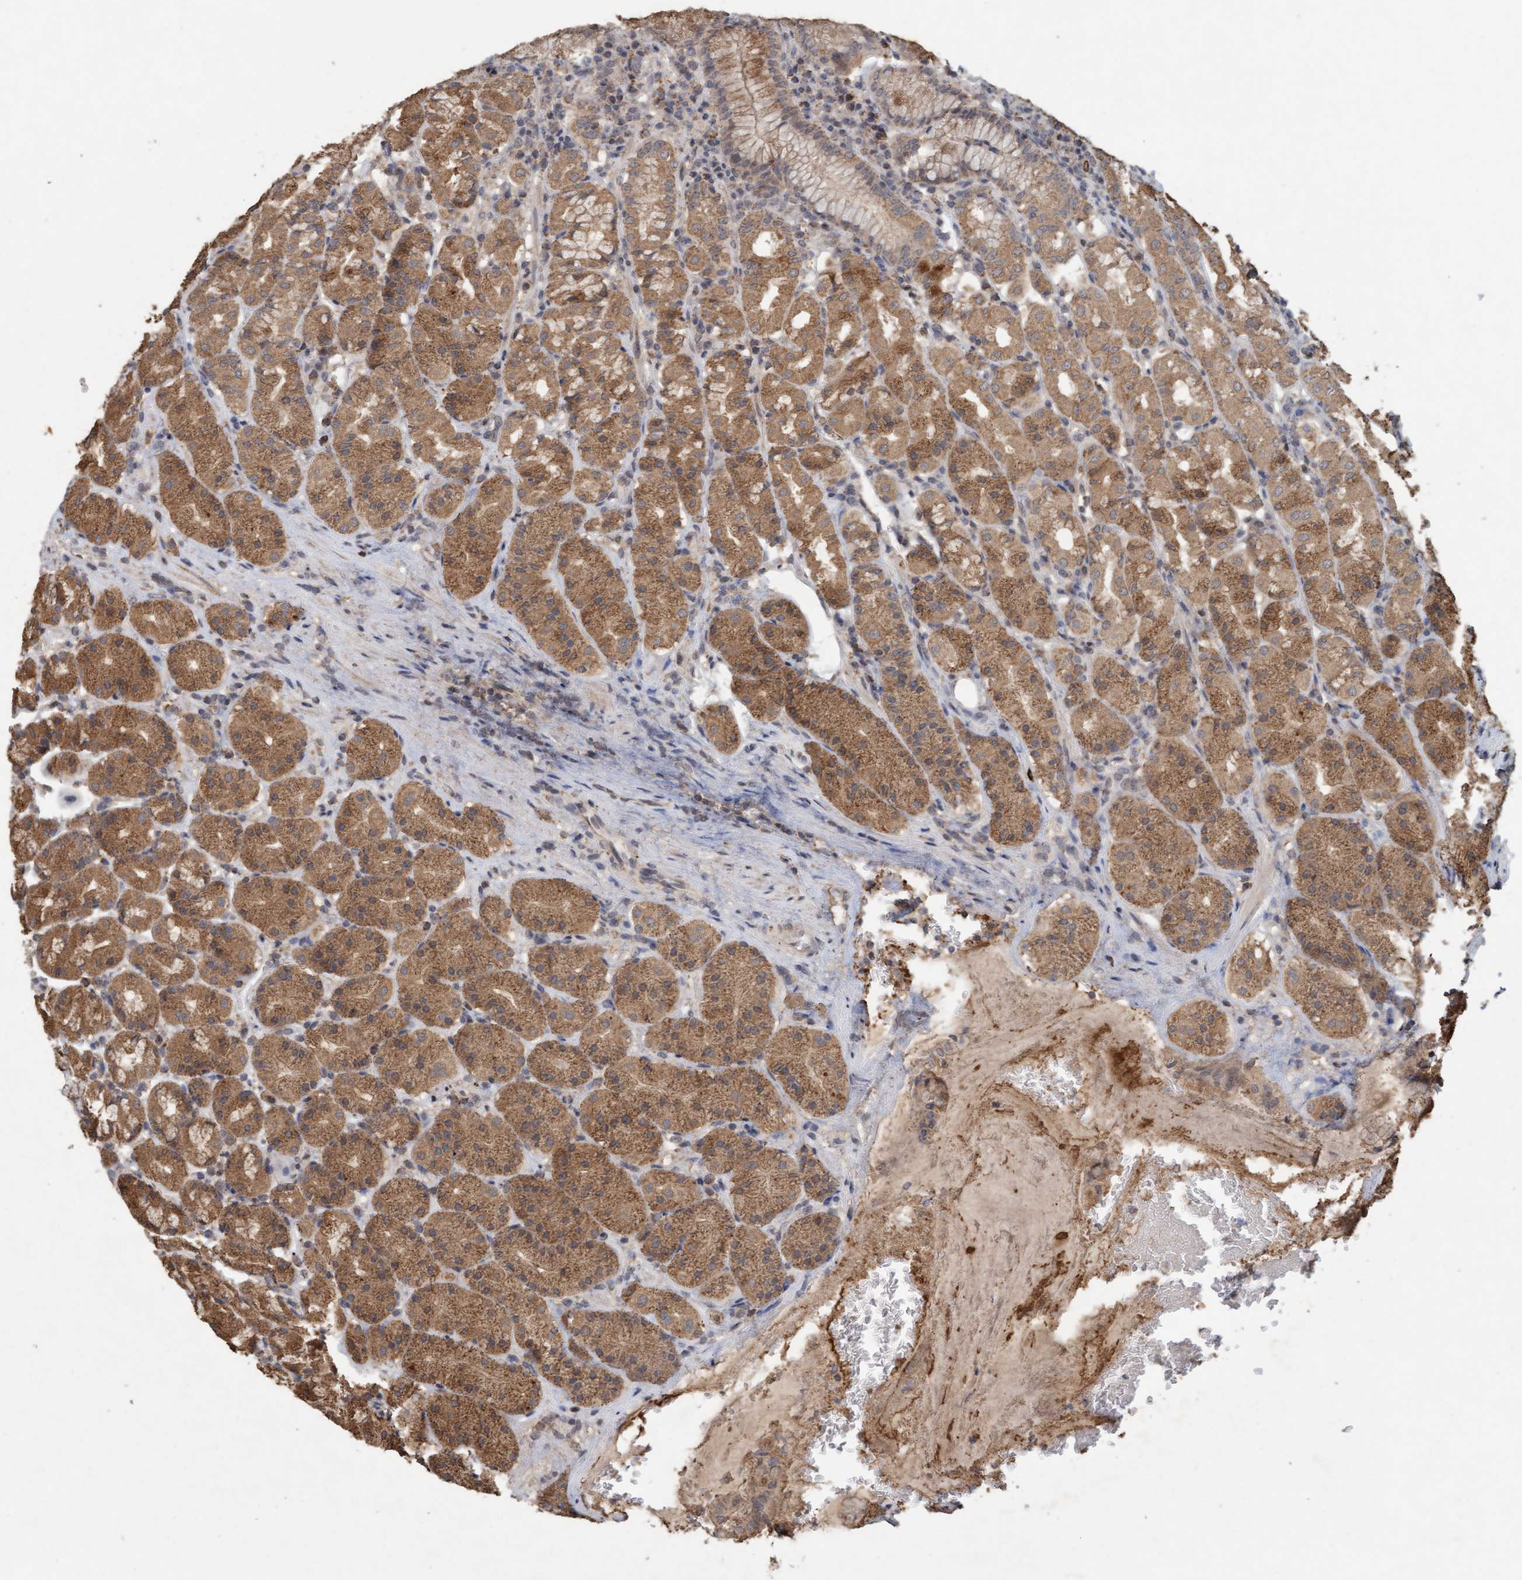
{"staining": {"intensity": "moderate", "quantity": ">75%", "location": "cytoplasmic/membranous"}, "tissue": "stomach", "cell_type": "Glandular cells", "image_type": "normal", "snomed": [{"axis": "morphology", "description": "Normal tissue, NOS"}, {"axis": "topography", "description": "Stomach"}, {"axis": "topography", "description": "Stomach, lower"}], "caption": "Protein expression analysis of unremarkable human stomach reveals moderate cytoplasmic/membranous expression in approximately >75% of glandular cells. Nuclei are stained in blue.", "gene": "VSIG8", "patient": {"sex": "female", "age": 56}}